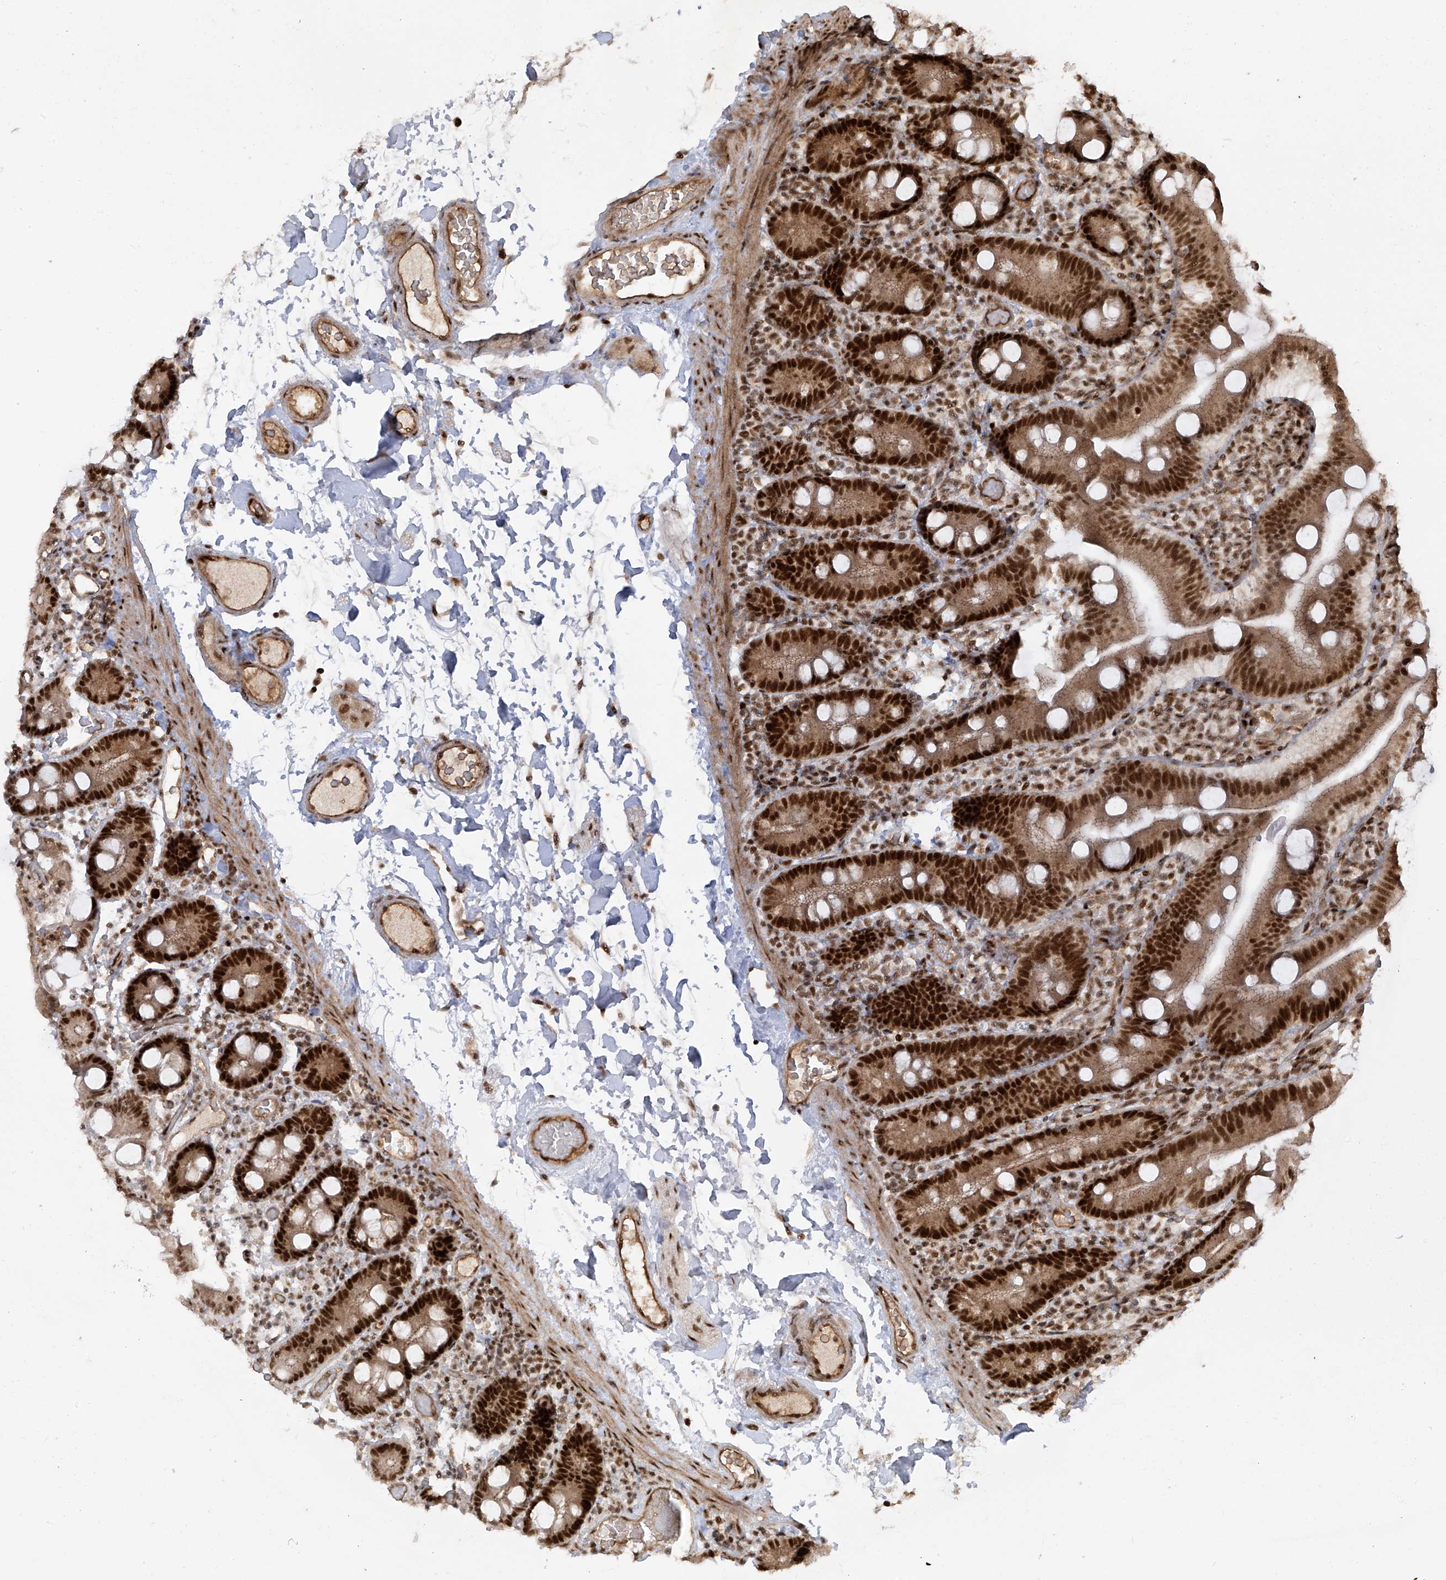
{"staining": {"intensity": "strong", "quantity": ">75%", "location": "nuclear"}, "tissue": "duodenum", "cell_type": "Glandular cells", "image_type": "normal", "snomed": [{"axis": "morphology", "description": "Normal tissue, NOS"}, {"axis": "topography", "description": "Duodenum"}], "caption": "About >75% of glandular cells in benign duodenum display strong nuclear protein staining as visualized by brown immunohistochemical staining.", "gene": "ARHGEF3", "patient": {"sex": "male", "age": 55}}